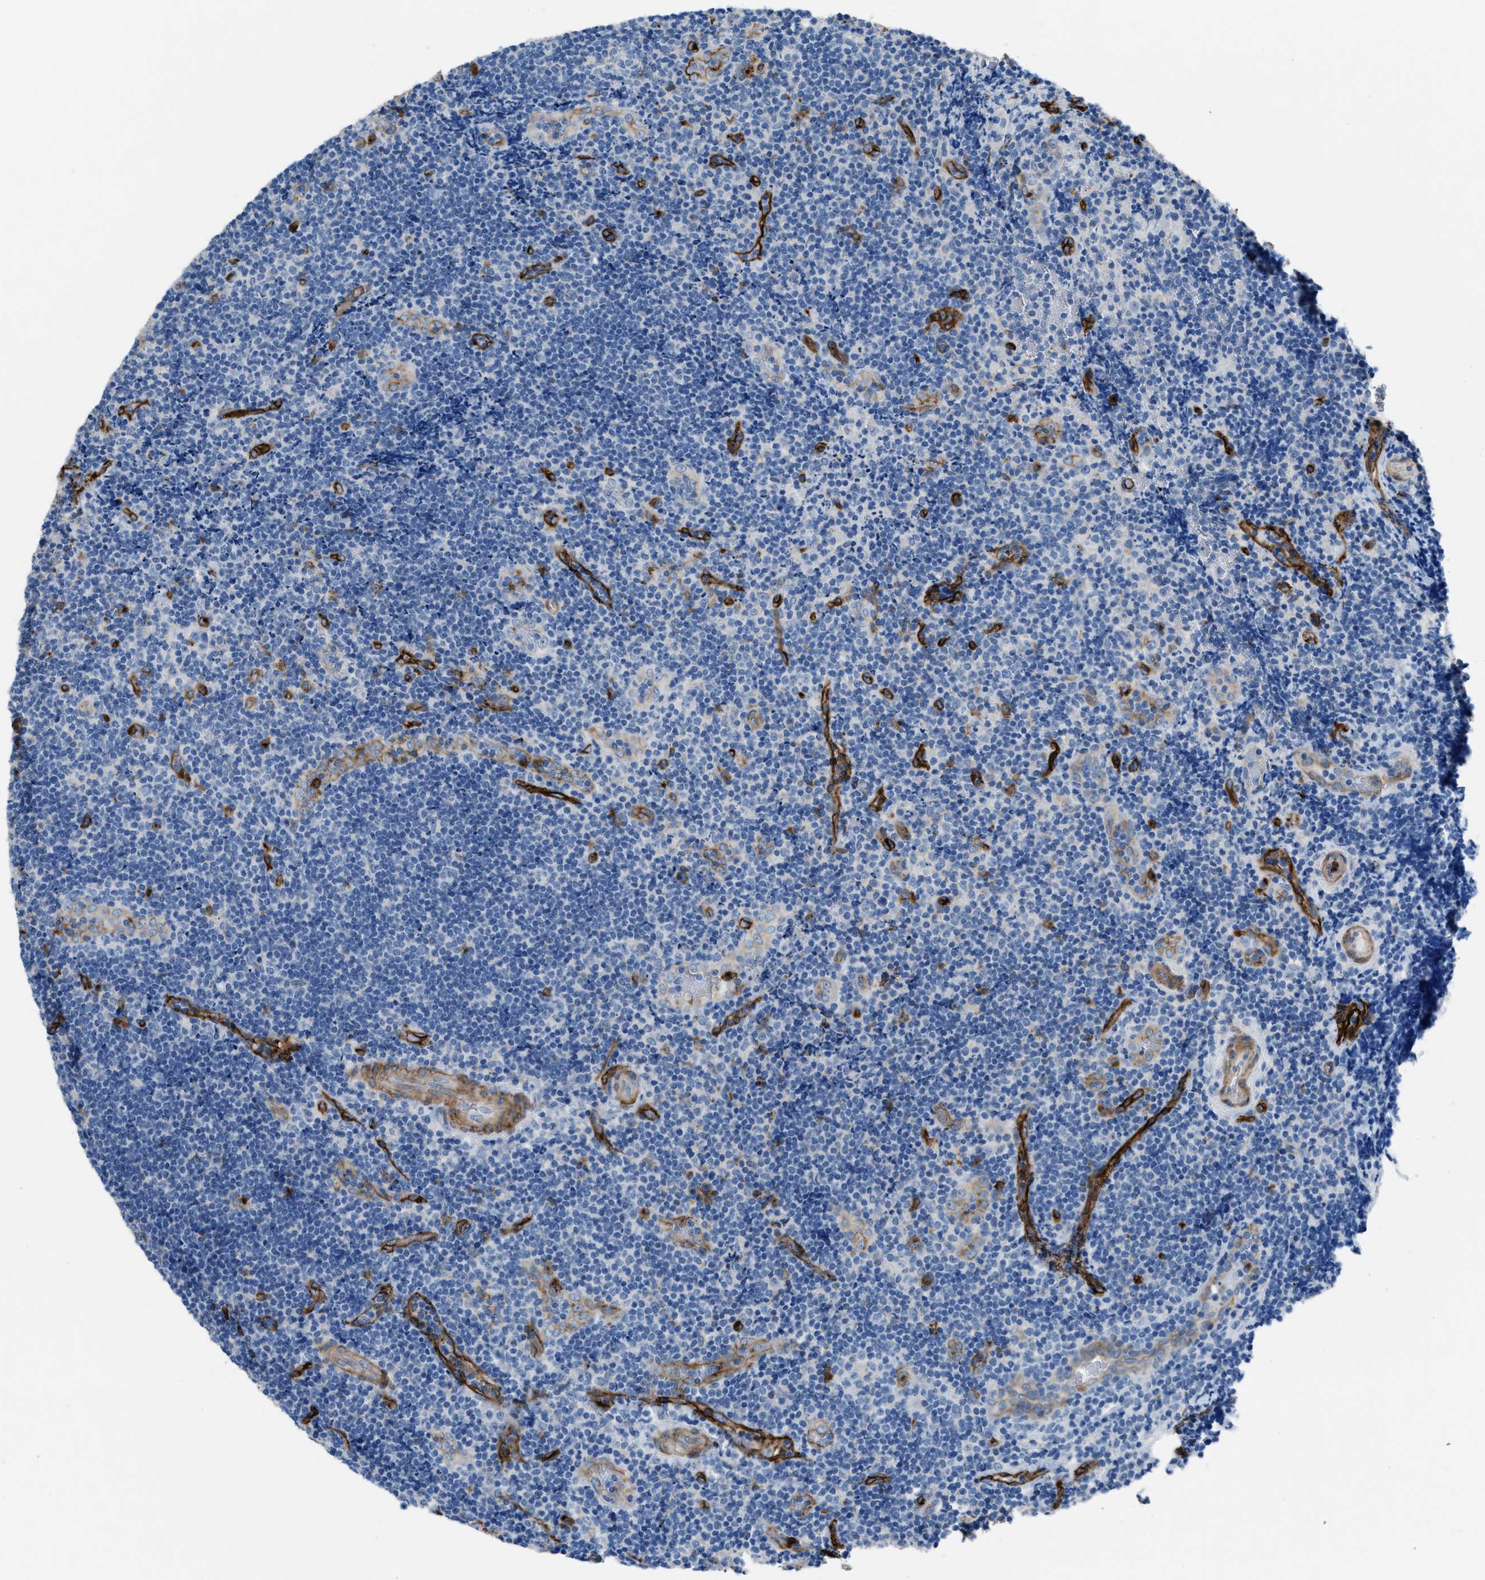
{"staining": {"intensity": "negative", "quantity": "none", "location": "none"}, "tissue": "lymphoma", "cell_type": "Tumor cells", "image_type": "cancer", "snomed": [{"axis": "morphology", "description": "Malignant lymphoma, non-Hodgkin's type, High grade"}, {"axis": "topography", "description": "Tonsil"}], "caption": "An image of human lymphoma is negative for staining in tumor cells. Nuclei are stained in blue.", "gene": "DYSF", "patient": {"sex": "female", "age": 36}}